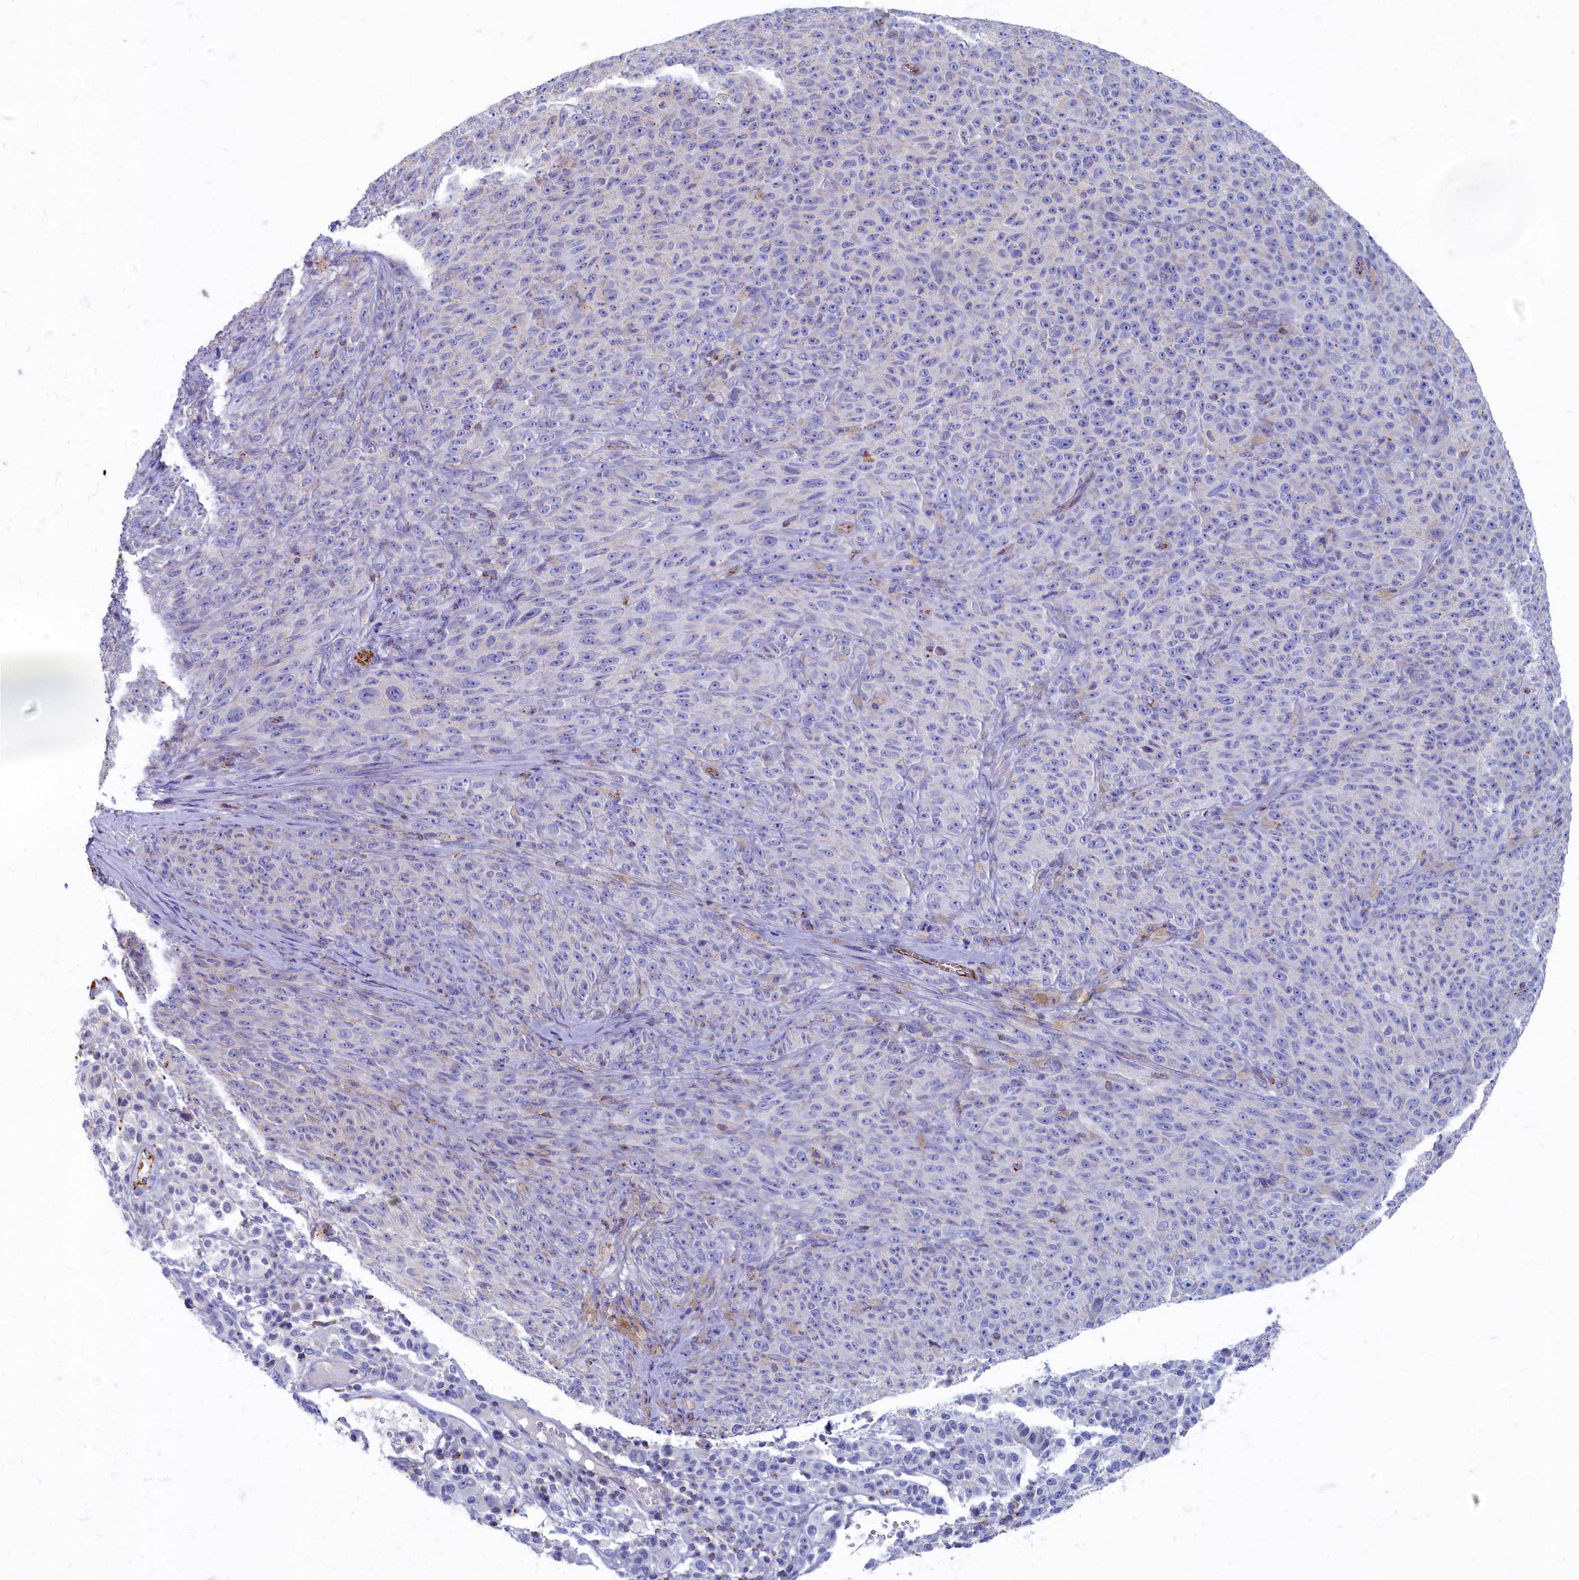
{"staining": {"intensity": "negative", "quantity": "none", "location": "none"}, "tissue": "melanoma", "cell_type": "Tumor cells", "image_type": "cancer", "snomed": [{"axis": "morphology", "description": "Malignant melanoma, NOS"}, {"axis": "topography", "description": "Skin"}], "caption": "Image shows no significant protein expression in tumor cells of melanoma.", "gene": "OCIAD2", "patient": {"sex": "female", "age": 82}}